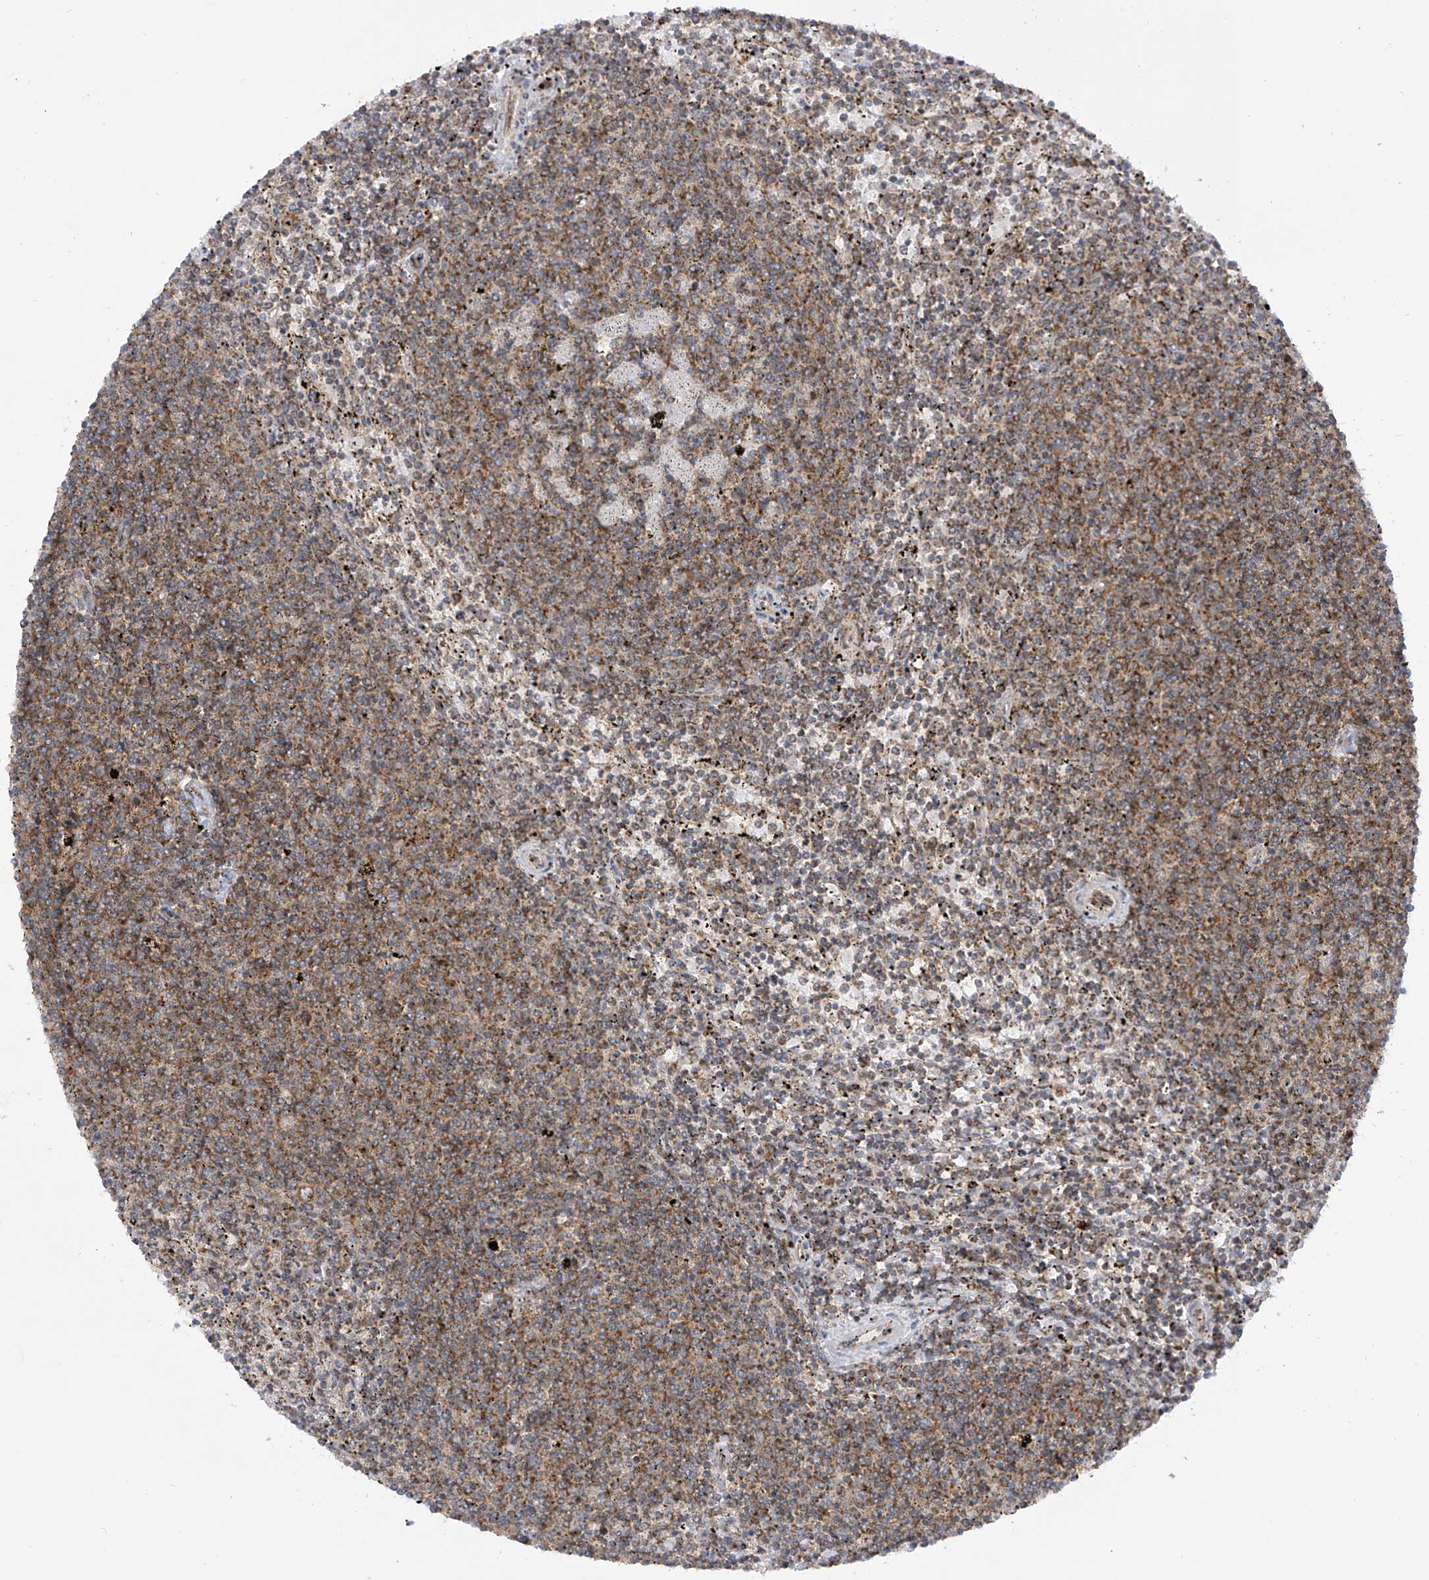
{"staining": {"intensity": "moderate", "quantity": "25%-75%", "location": "cytoplasmic/membranous"}, "tissue": "lymphoma", "cell_type": "Tumor cells", "image_type": "cancer", "snomed": [{"axis": "morphology", "description": "Malignant lymphoma, non-Hodgkin's type, Low grade"}, {"axis": "topography", "description": "Spleen"}], "caption": "Lymphoma stained for a protein (brown) exhibits moderate cytoplasmic/membranous positive expression in approximately 25%-75% of tumor cells.", "gene": "REPS1", "patient": {"sex": "female", "age": 50}}